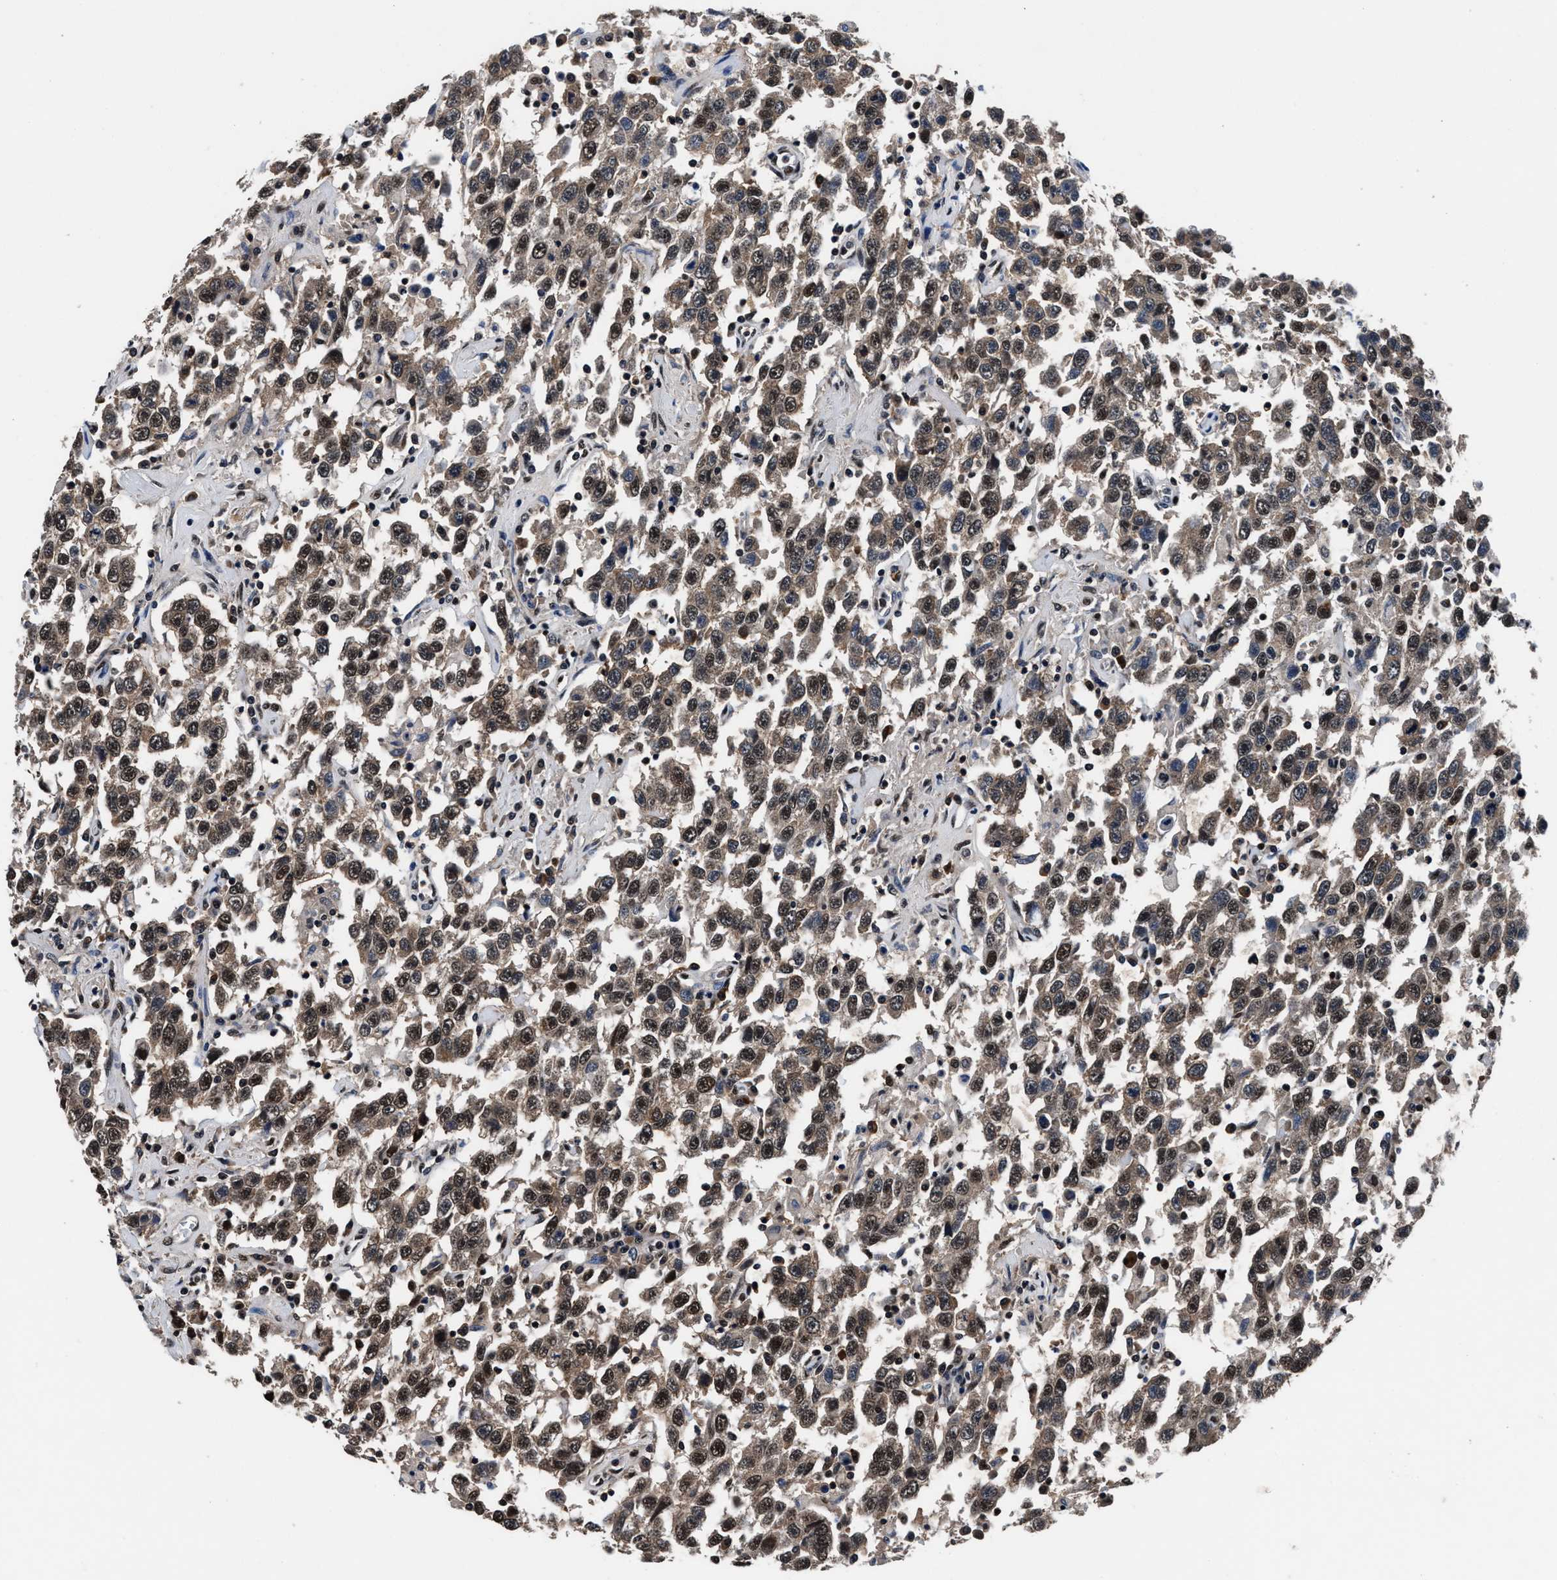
{"staining": {"intensity": "moderate", "quantity": ">75%", "location": "cytoplasmic/membranous,nuclear"}, "tissue": "testis cancer", "cell_type": "Tumor cells", "image_type": "cancer", "snomed": [{"axis": "morphology", "description": "Seminoma, NOS"}, {"axis": "topography", "description": "Testis"}], "caption": "IHC (DAB (3,3'-diaminobenzidine)) staining of testis cancer displays moderate cytoplasmic/membranous and nuclear protein staining in about >75% of tumor cells. Immunohistochemistry (ihc) stains the protein in brown and the nuclei are stained blue.", "gene": "USP16", "patient": {"sex": "male", "age": 41}}